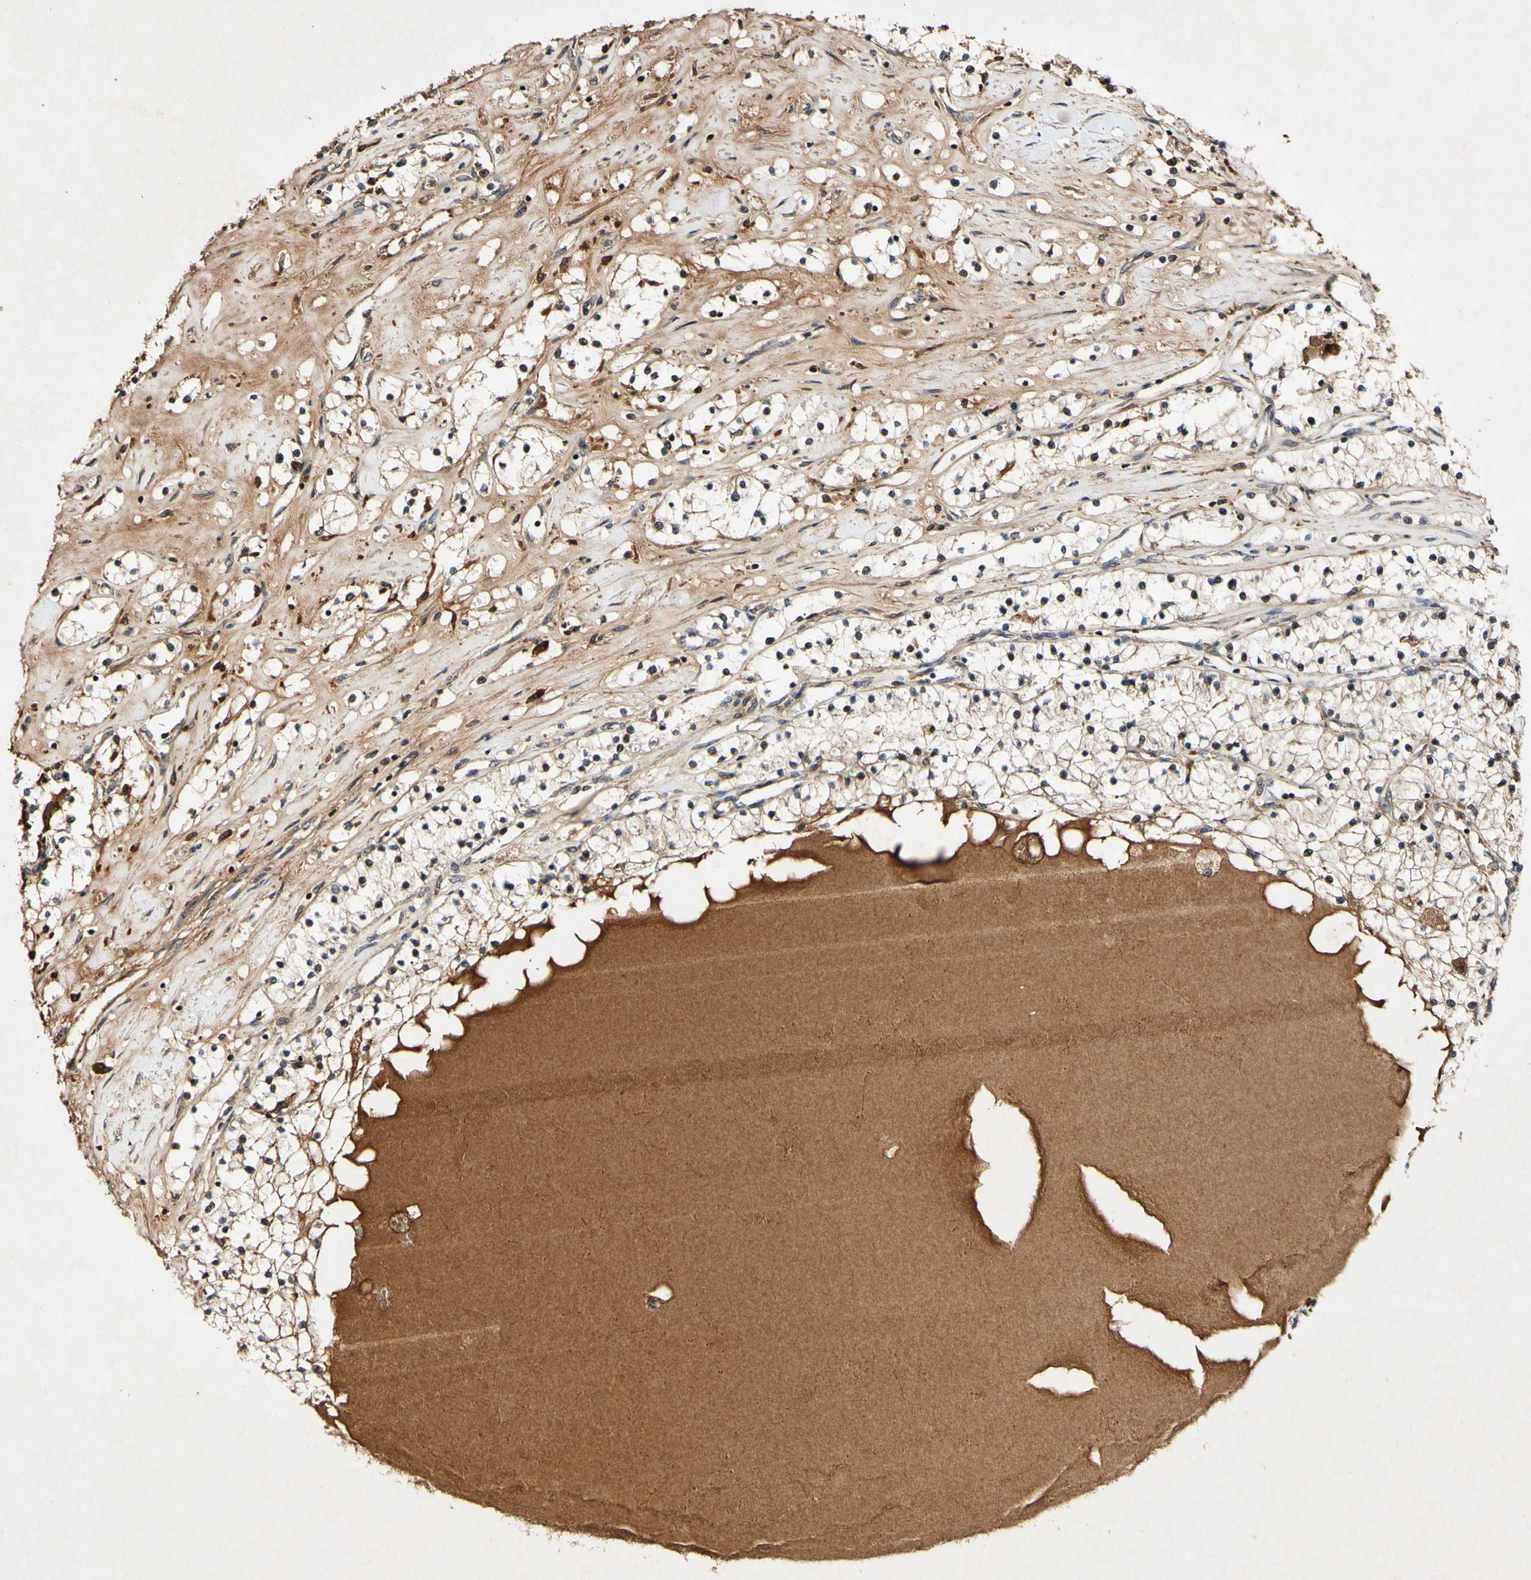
{"staining": {"intensity": "strong", "quantity": ">75%", "location": "cytoplasmic/membranous,nuclear"}, "tissue": "renal cancer", "cell_type": "Tumor cells", "image_type": "cancer", "snomed": [{"axis": "morphology", "description": "Adenocarcinoma, NOS"}, {"axis": "topography", "description": "Kidney"}], "caption": "Protein staining of renal cancer tissue reveals strong cytoplasmic/membranous and nuclear positivity in approximately >75% of tumor cells. Nuclei are stained in blue.", "gene": "PLAT", "patient": {"sex": "male", "age": 68}}